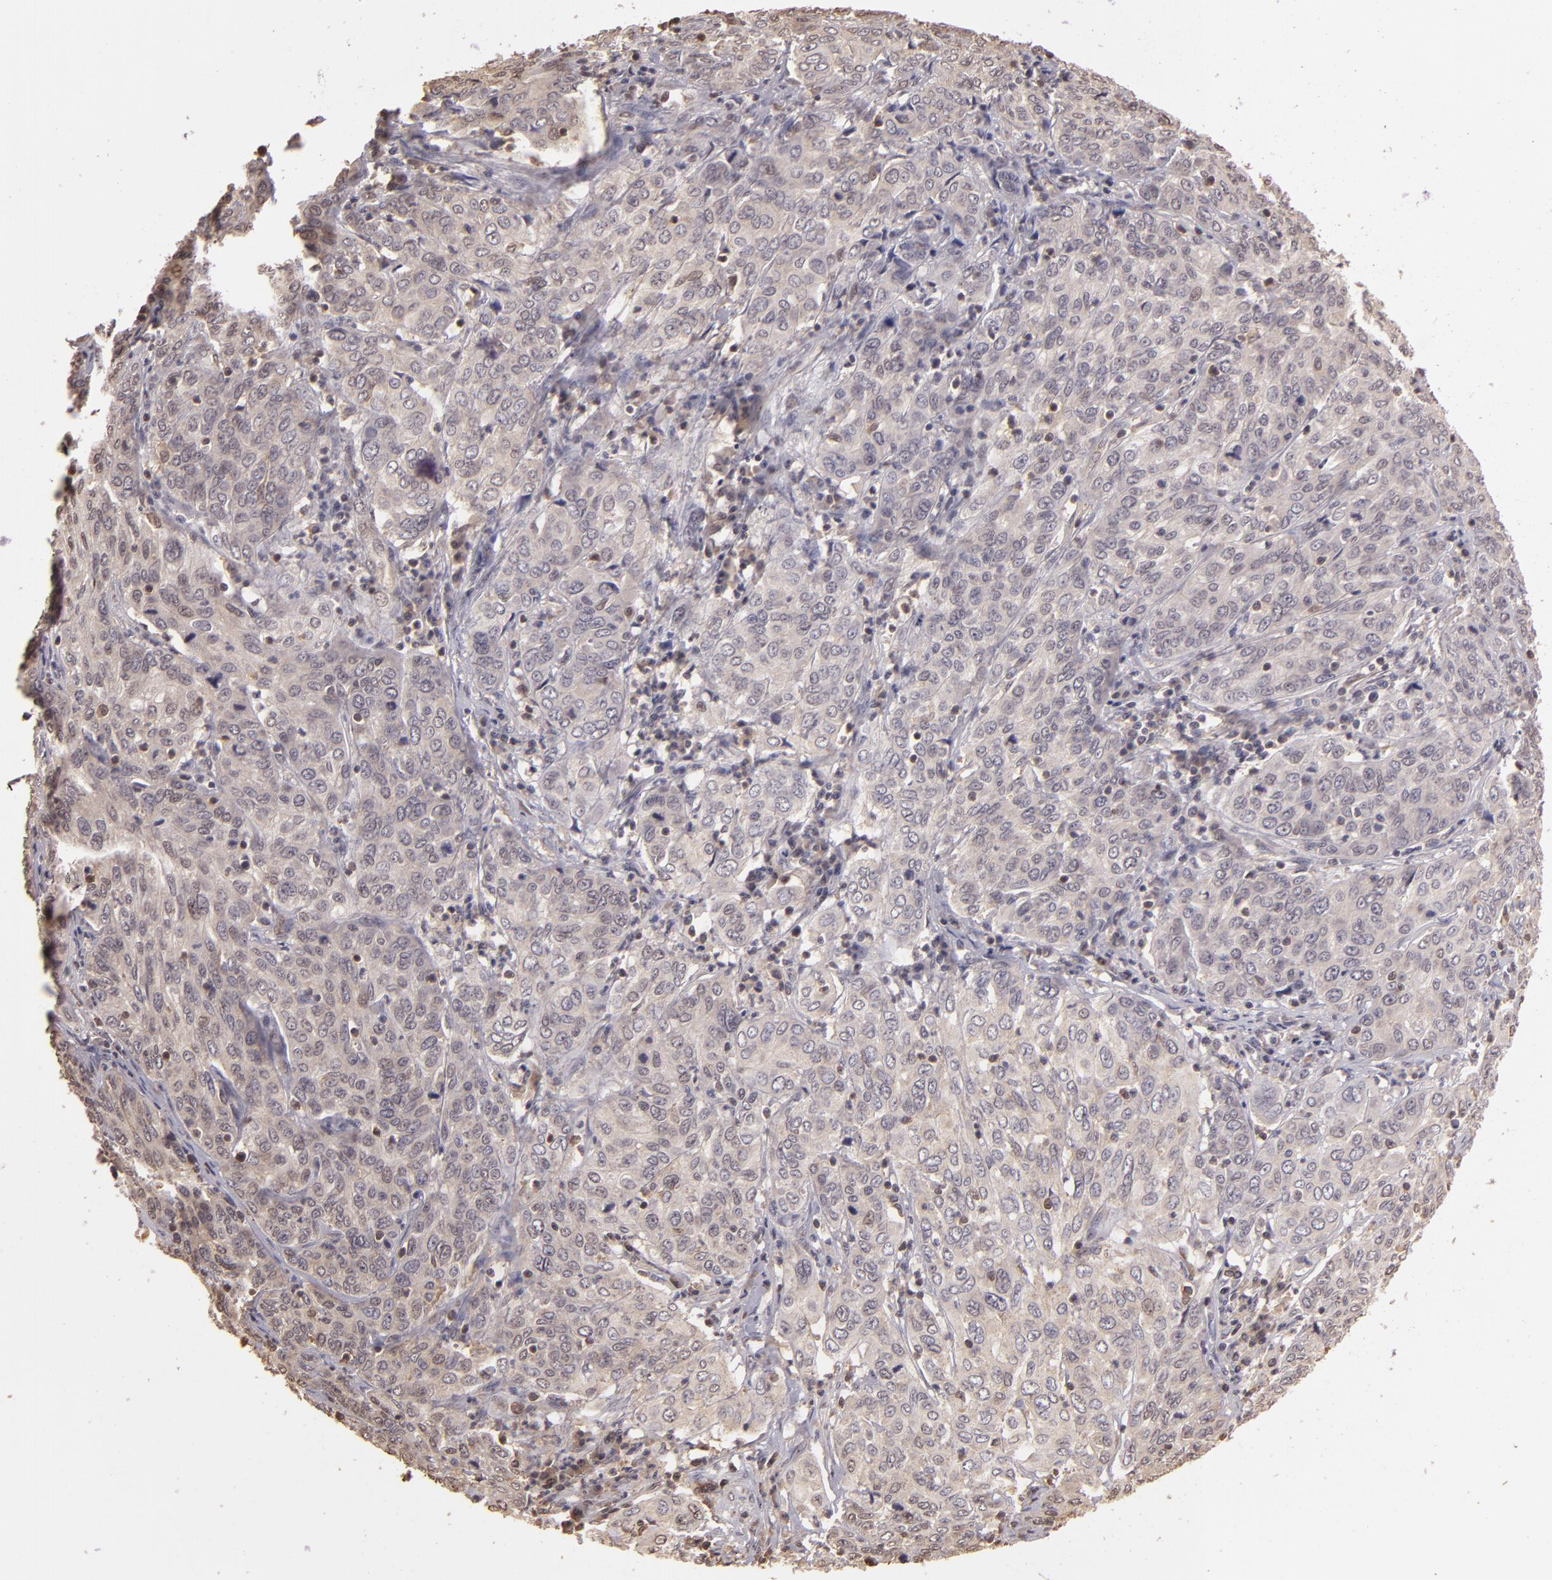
{"staining": {"intensity": "negative", "quantity": "none", "location": "none"}, "tissue": "cervical cancer", "cell_type": "Tumor cells", "image_type": "cancer", "snomed": [{"axis": "morphology", "description": "Squamous cell carcinoma, NOS"}, {"axis": "topography", "description": "Cervix"}], "caption": "The photomicrograph demonstrates no significant positivity in tumor cells of squamous cell carcinoma (cervical). (Brightfield microscopy of DAB IHC at high magnification).", "gene": "ARPC2", "patient": {"sex": "female", "age": 38}}